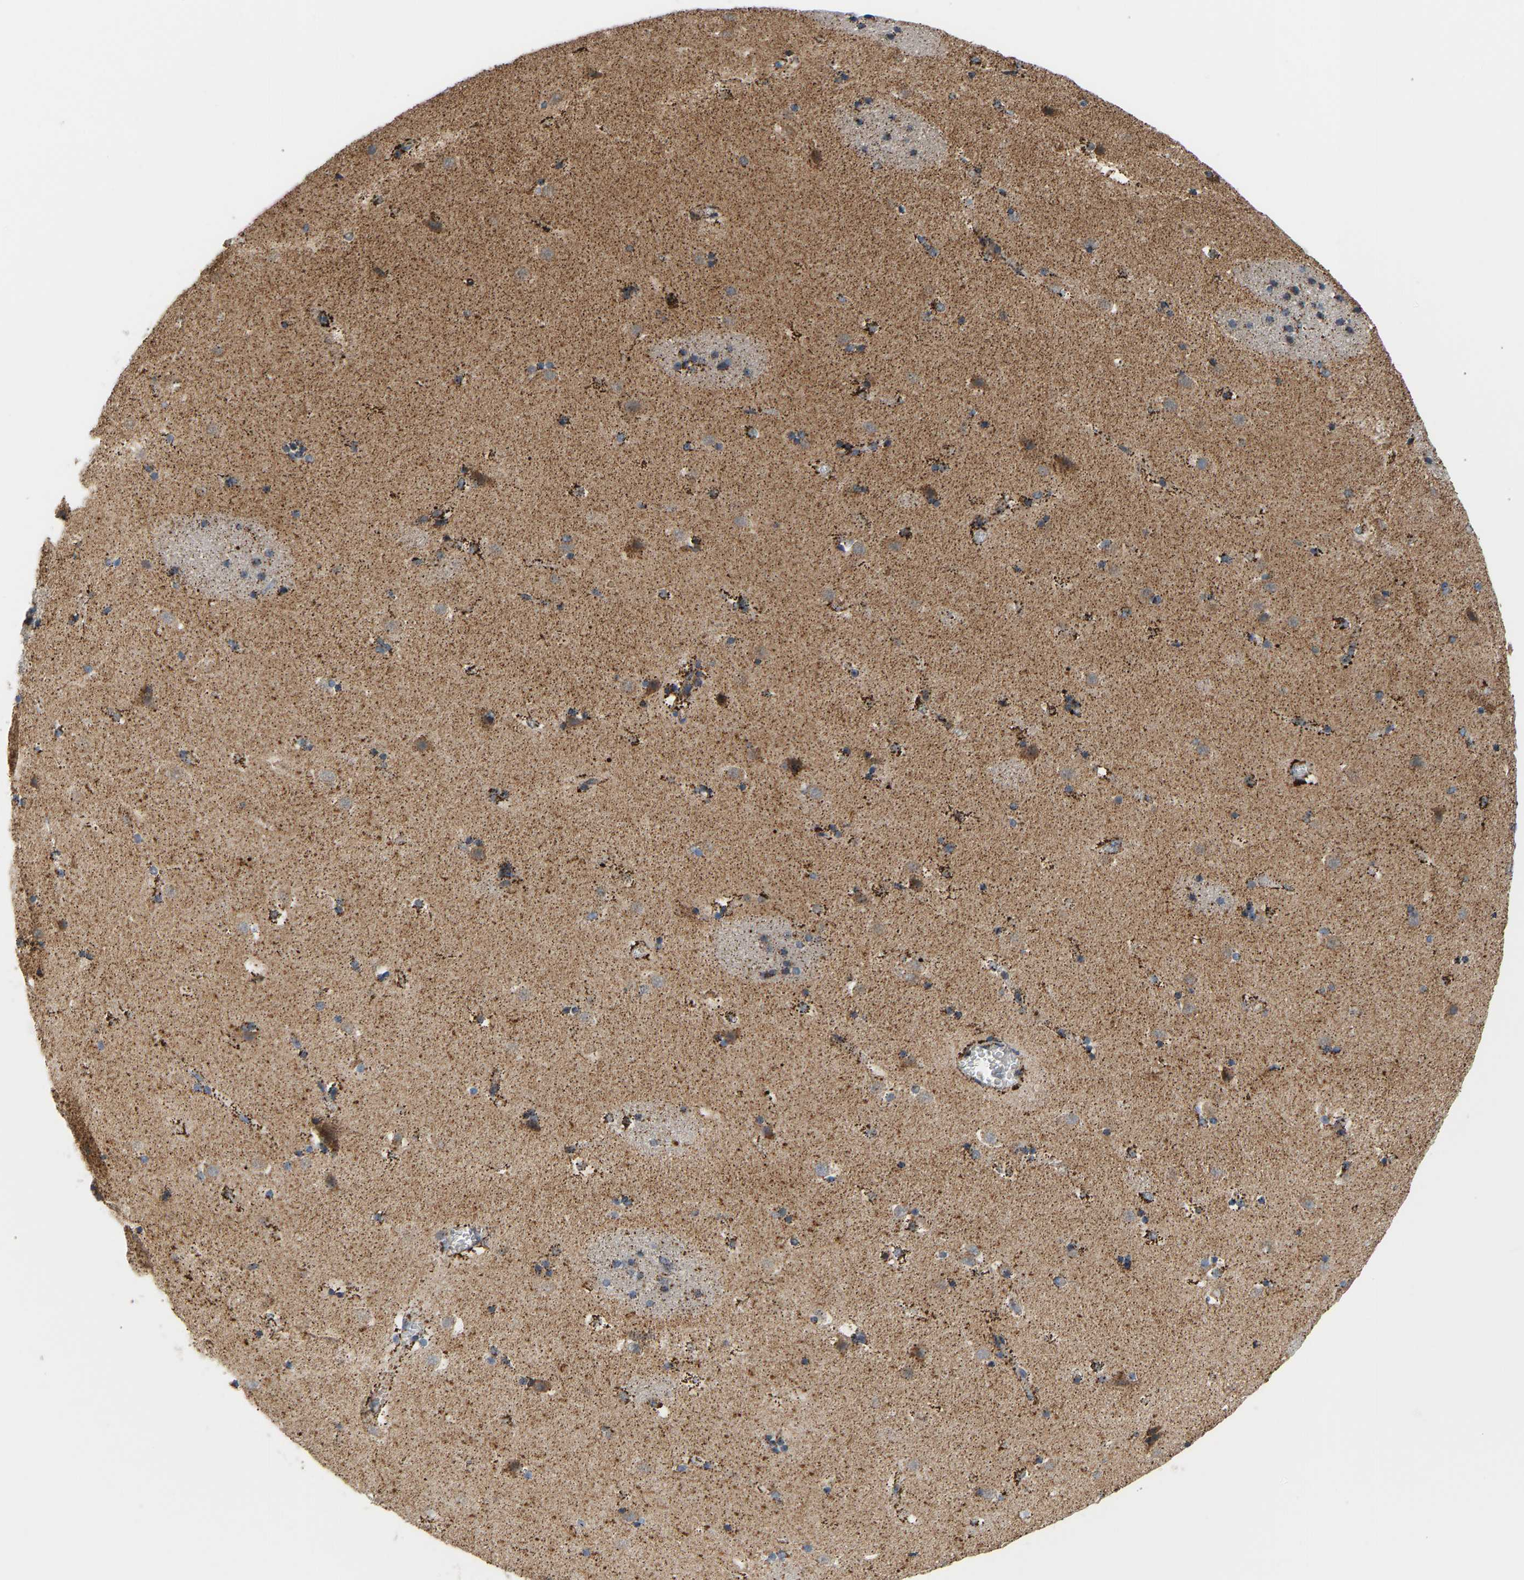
{"staining": {"intensity": "strong", "quantity": ">75%", "location": "cytoplasmic/membranous"}, "tissue": "caudate", "cell_type": "Glial cells", "image_type": "normal", "snomed": [{"axis": "morphology", "description": "Normal tissue, NOS"}, {"axis": "topography", "description": "Lateral ventricle wall"}], "caption": "This histopathology image shows immunohistochemistry staining of normal human caudate, with high strong cytoplasmic/membranous positivity in approximately >75% of glial cells.", "gene": "GPSM2", "patient": {"sex": "male", "age": 45}}